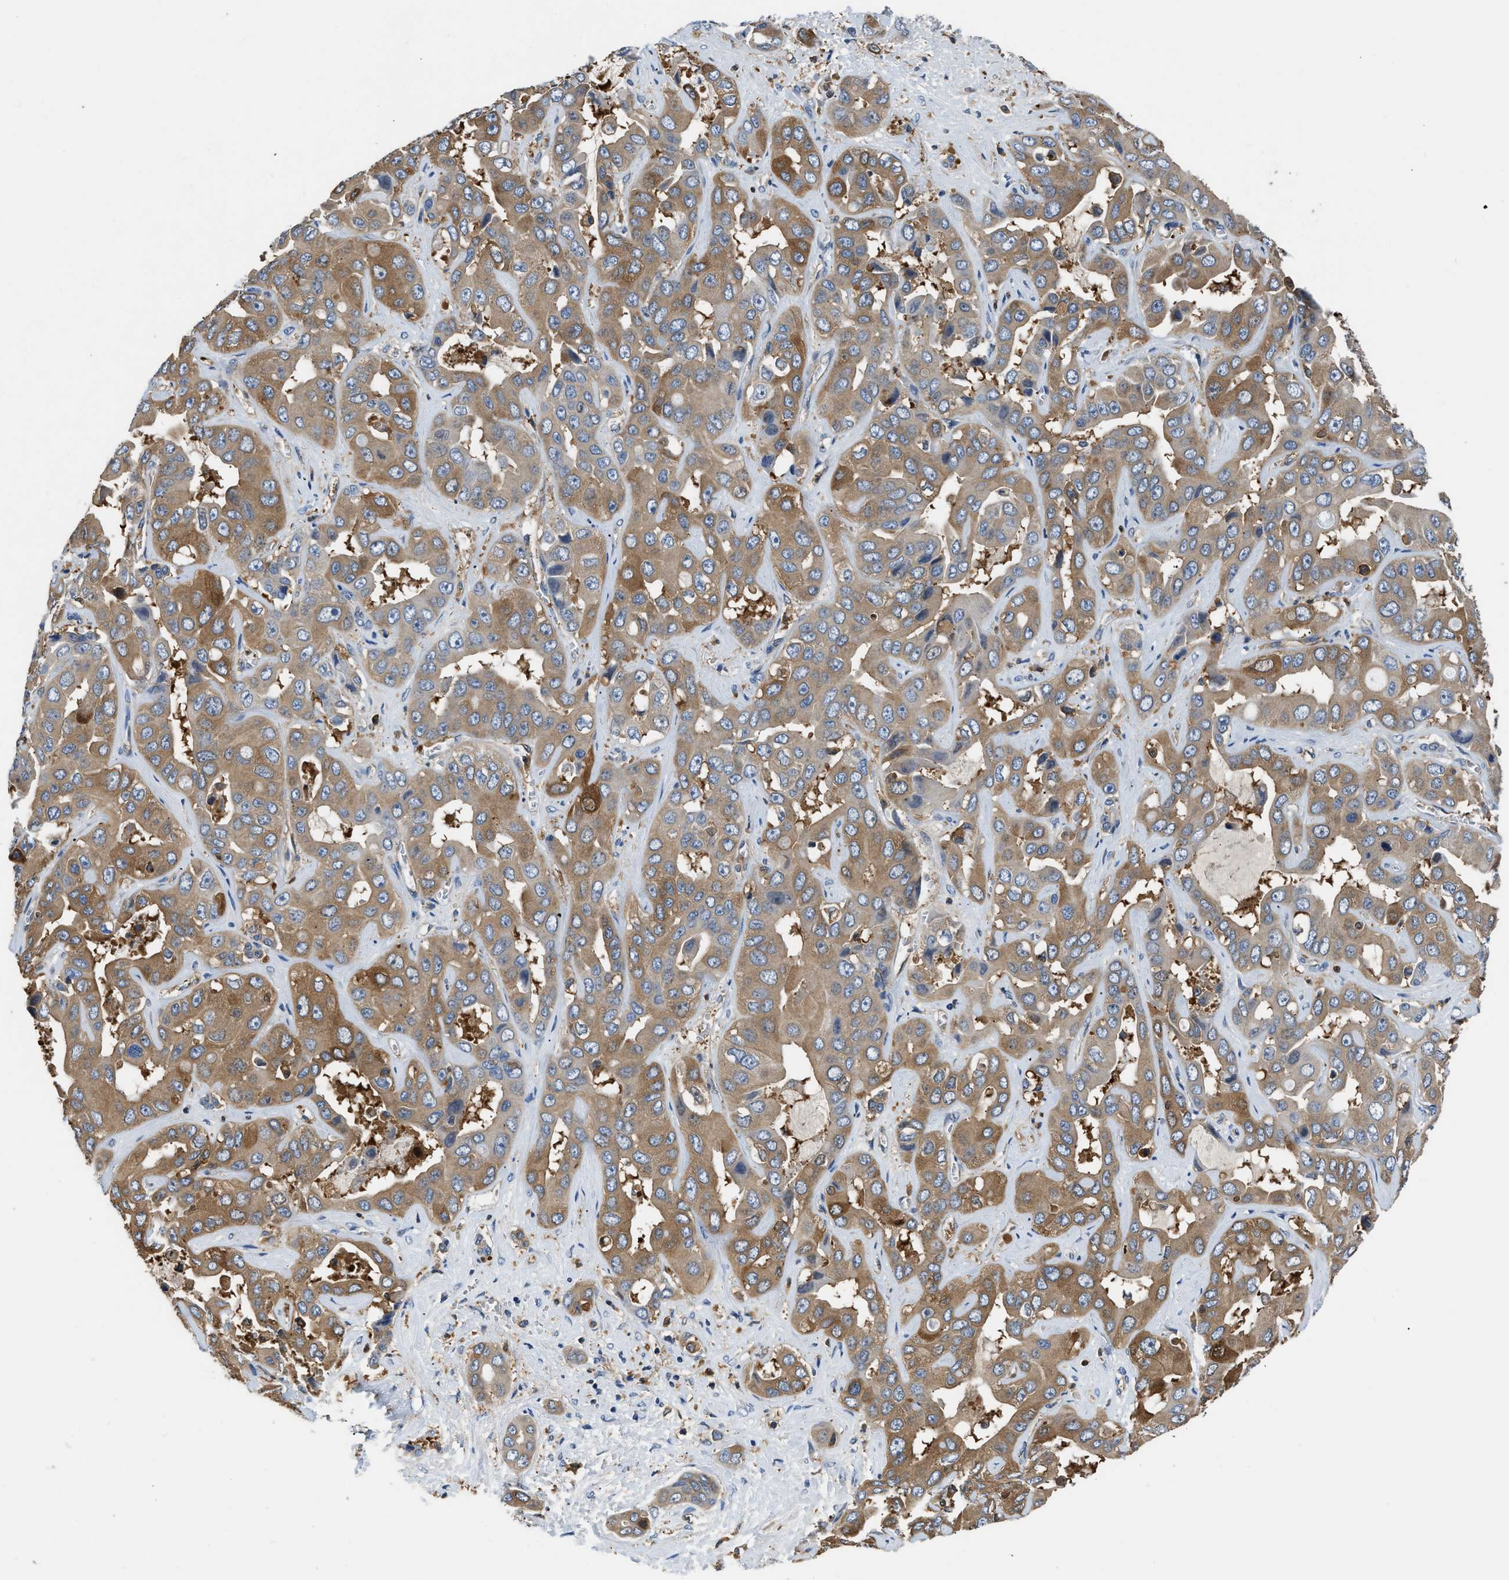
{"staining": {"intensity": "moderate", "quantity": ">75%", "location": "cytoplasmic/membranous"}, "tissue": "liver cancer", "cell_type": "Tumor cells", "image_type": "cancer", "snomed": [{"axis": "morphology", "description": "Cholangiocarcinoma"}, {"axis": "topography", "description": "Liver"}], "caption": "IHC (DAB (3,3'-diaminobenzidine)) staining of human liver cholangiocarcinoma reveals moderate cytoplasmic/membranous protein expression in about >75% of tumor cells. The staining was performed using DAB to visualize the protein expression in brown, while the nuclei were stained in blue with hematoxylin (Magnification: 20x).", "gene": "PKM", "patient": {"sex": "female", "age": 52}}